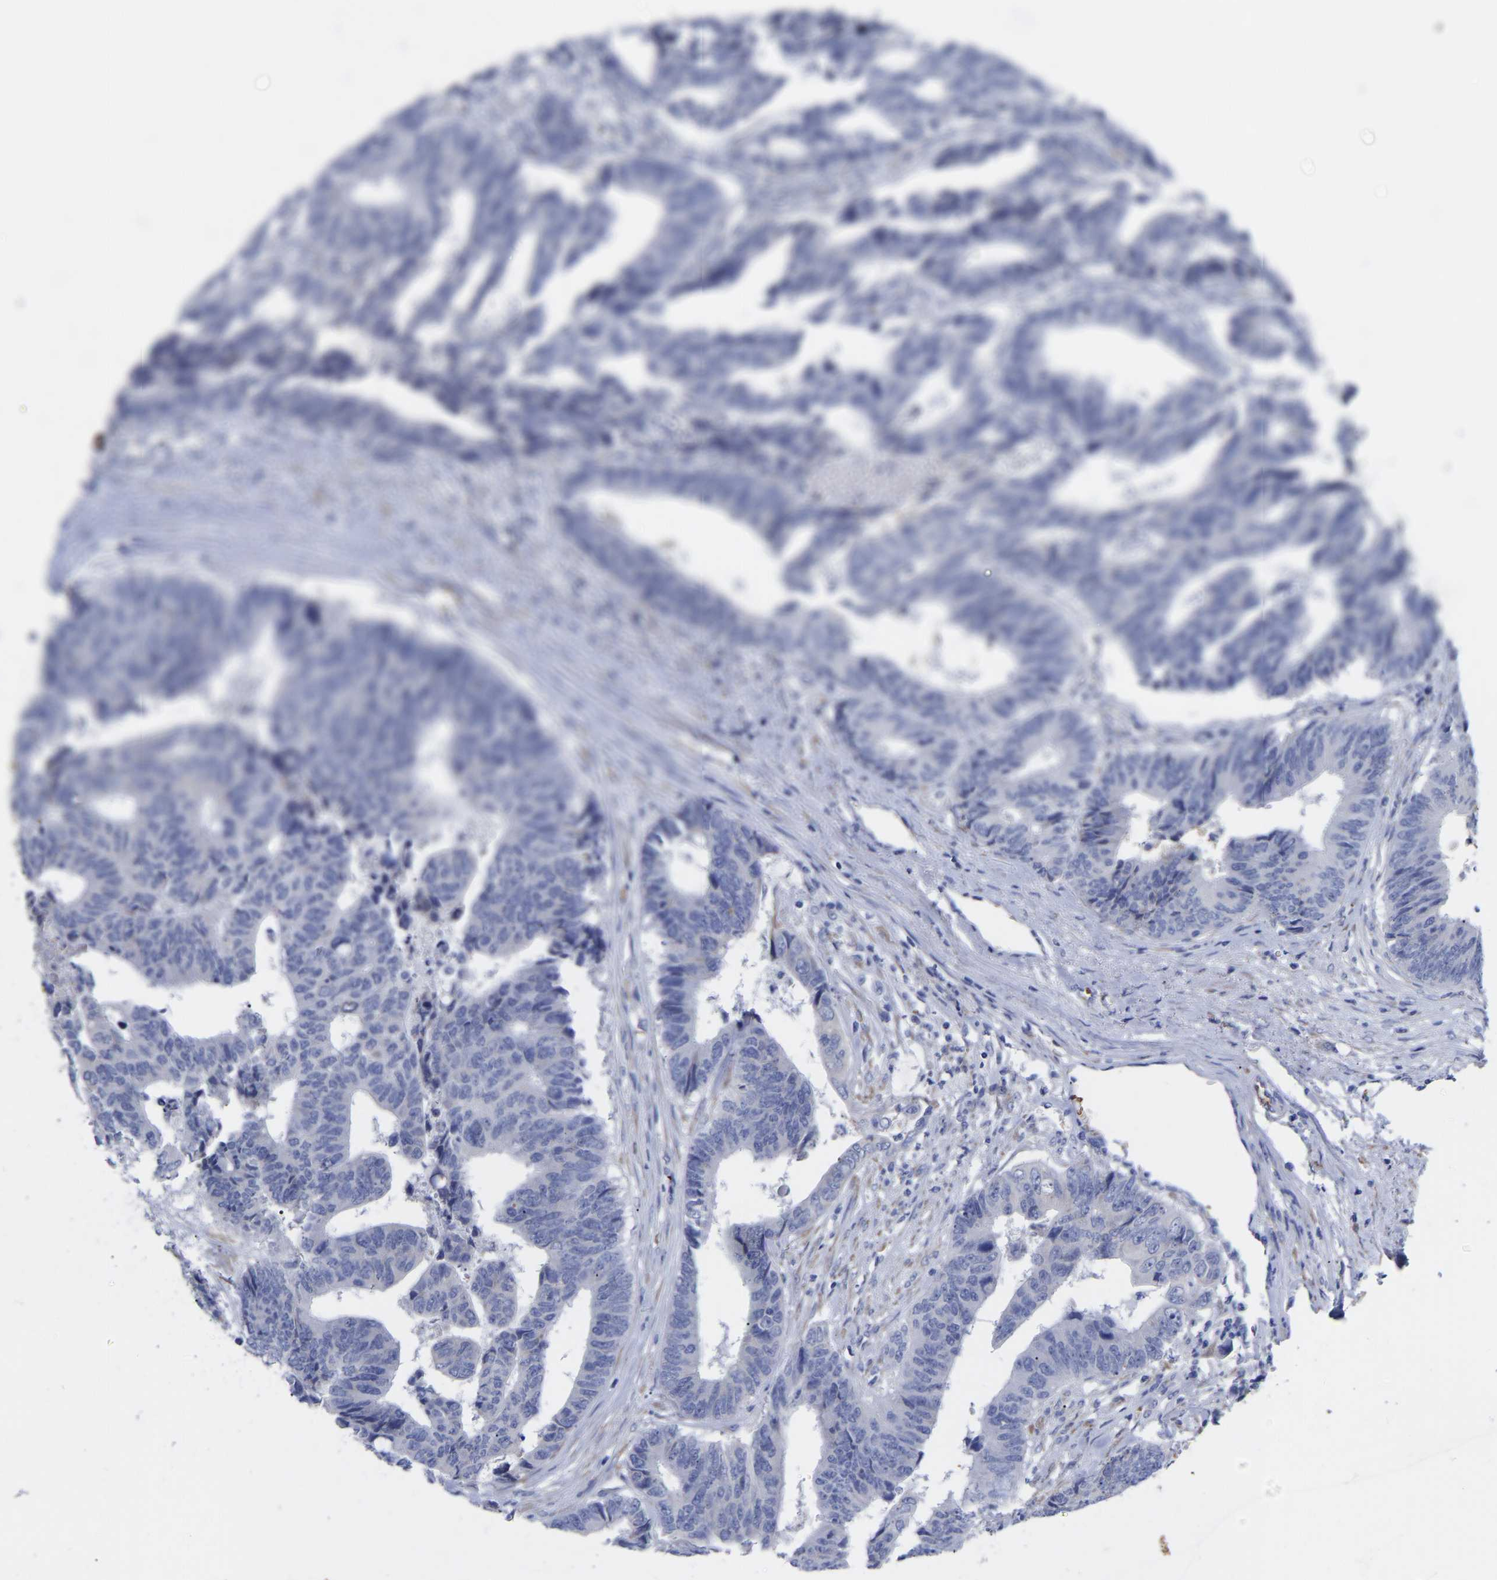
{"staining": {"intensity": "negative", "quantity": "none", "location": "none"}, "tissue": "colorectal cancer", "cell_type": "Tumor cells", "image_type": "cancer", "snomed": [{"axis": "morphology", "description": "Adenocarcinoma, NOS"}, {"axis": "topography", "description": "Rectum"}], "caption": "DAB (3,3'-diaminobenzidine) immunohistochemical staining of colorectal adenocarcinoma exhibits no significant expression in tumor cells.", "gene": "GDF3", "patient": {"sex": "male", "age": 84}}